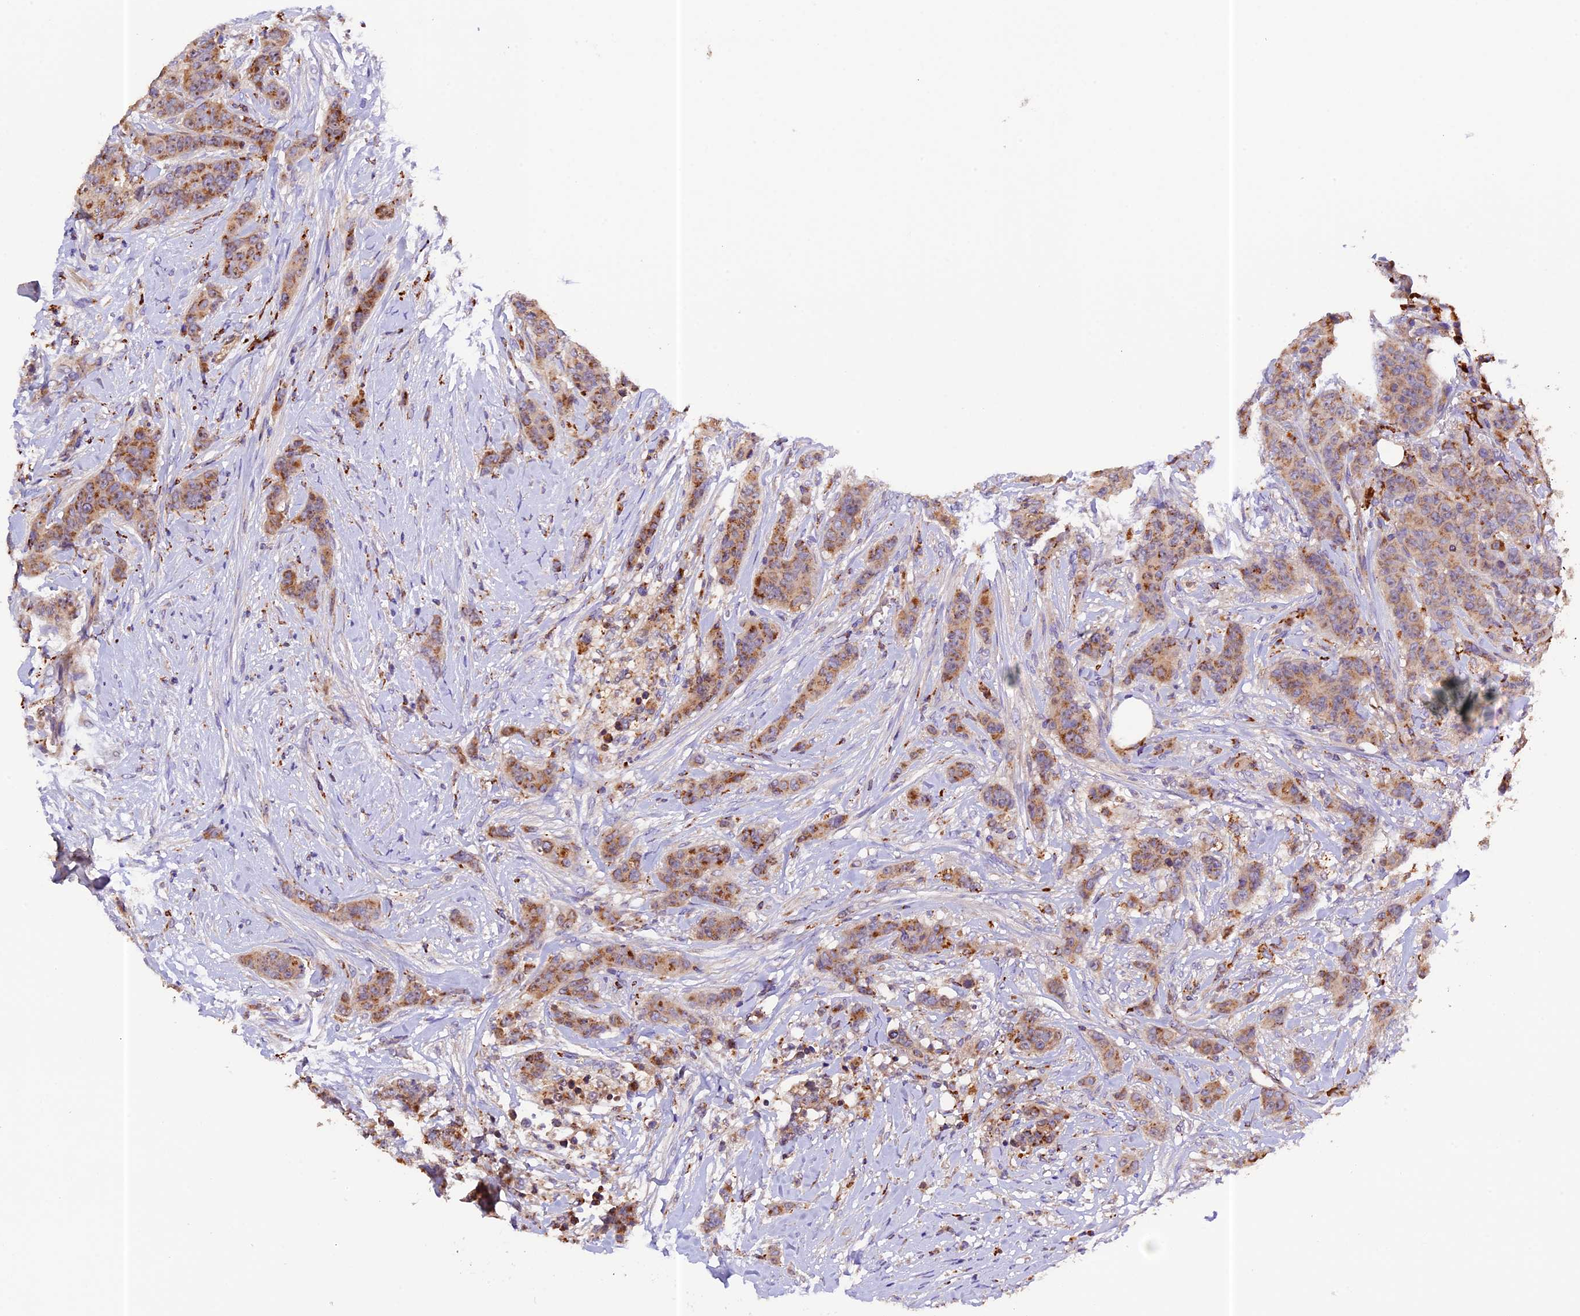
{"staining": {"intensity": "moderate", "quantity": ">75%", "location": "cytoplasmic/membranous"}, "tissue": "breast cancer", "cell_type": "Tumor cells", "image_type": "cancer", "snomed": [{"axis": "morphology", "description": "Duct carcinoma"}, {"axis": "topography", "description": "Breast"}], "caption": "This micrograph displays immunohistochemistry (IHC) staining of breast cancer (invasive ductal carcinoma), with medium moderate cytoplasmic/membranous positivity in about >75% of tumor cells.", "gene": "METTL22", "patient": {"sex": "female", "age": 40}}